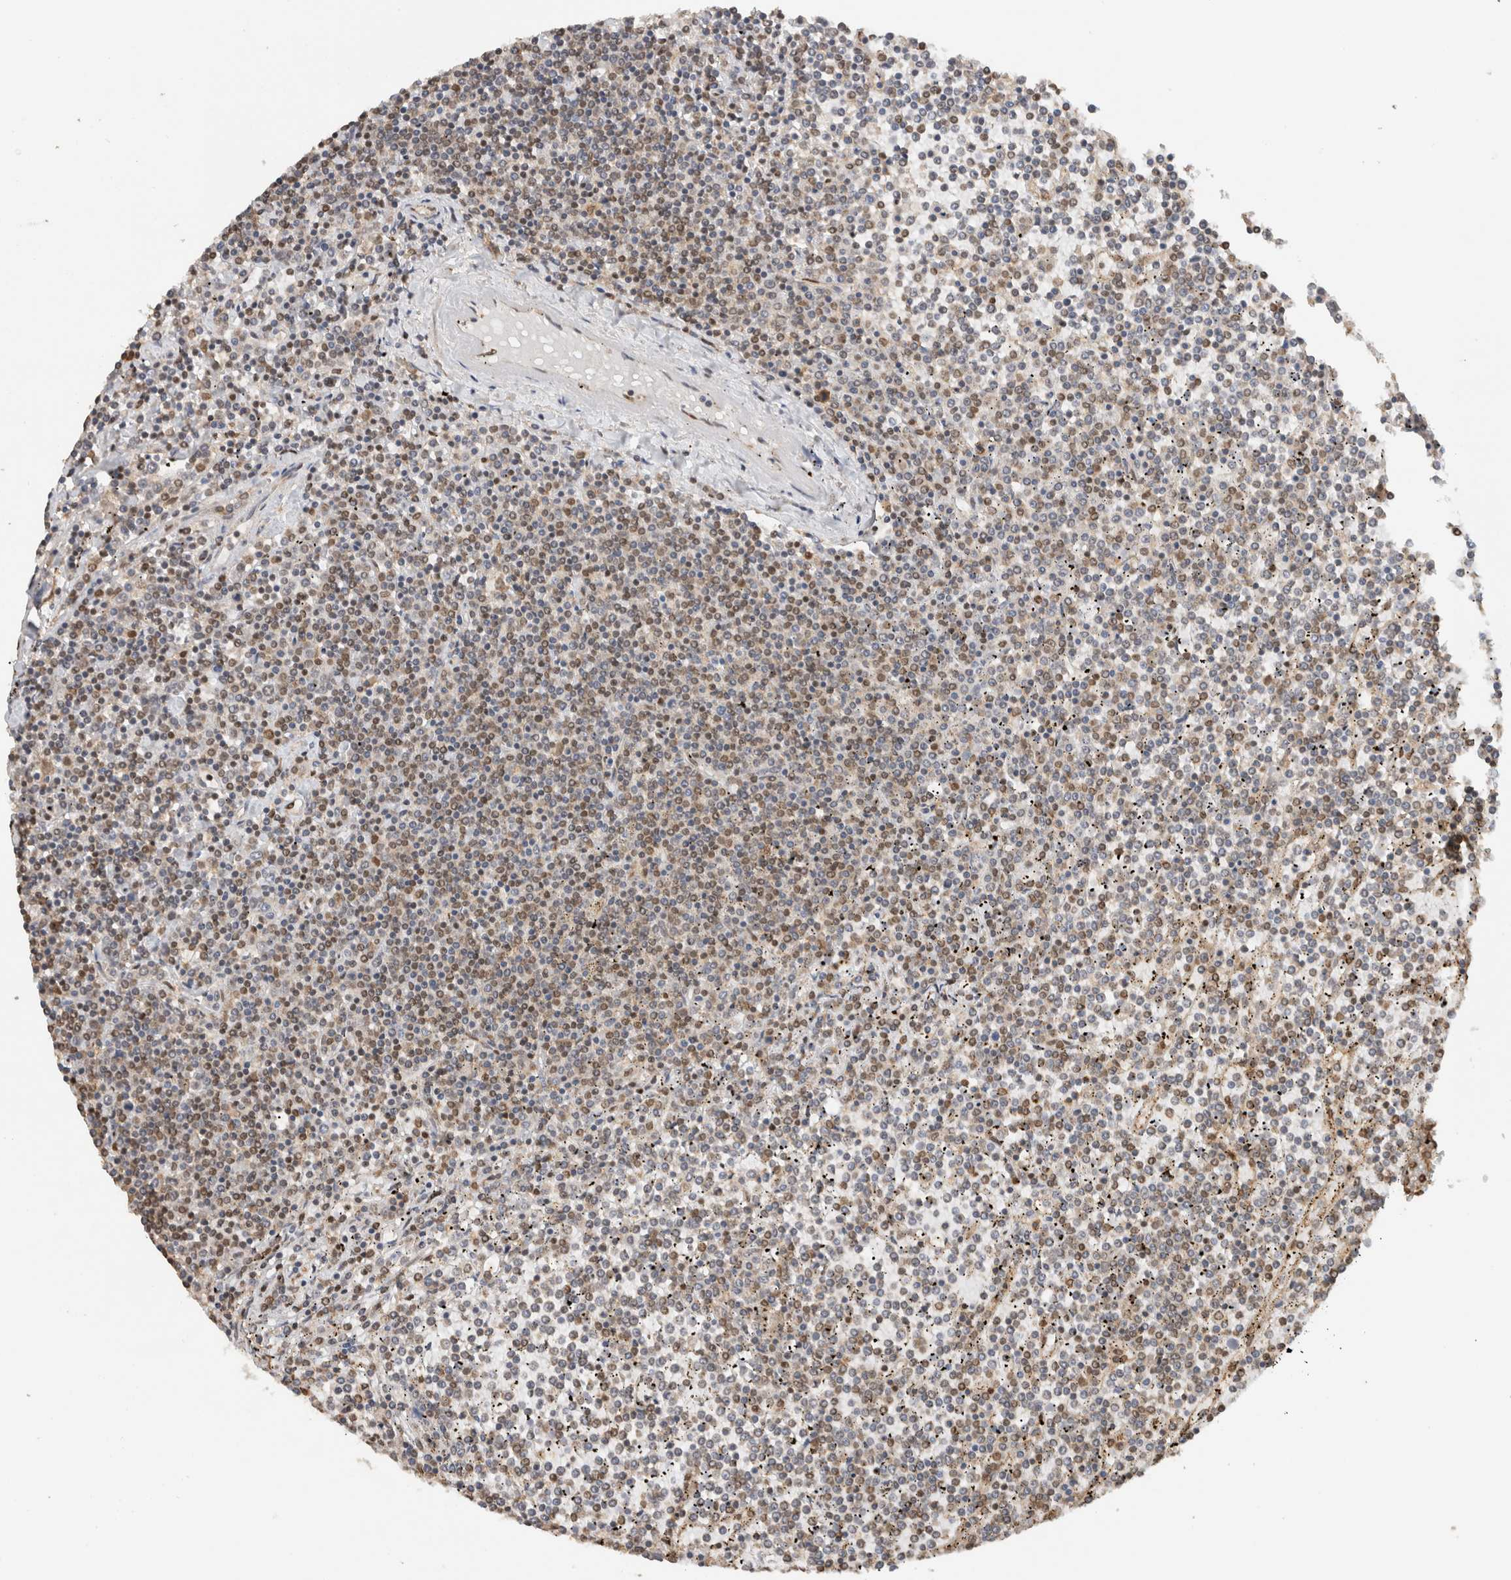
{"staining": {"intensity": "moderate", "quantity": "25%-75%", "location": "nuclear"}, "tissue": "lymphoma", "cell_type": "Tumor cells", "image_type": "cancer", "snomed": [{"axis": "morphology", "description": "Malignant lymphoma, non-Hodgkin's type, Low grade"}, {"axis": "topography", "description": "Spleen"}], "caption": "This micrograph reveals immunohistochemistry (IHC) staining of malignant lymphoma, non-Hodgkin's type (low-grade), with medium moderate nuclear staining in about 25%-75% of tumor cells.", "gene": "C1orf21", "patient": {"sex": "female", "age": 19}}